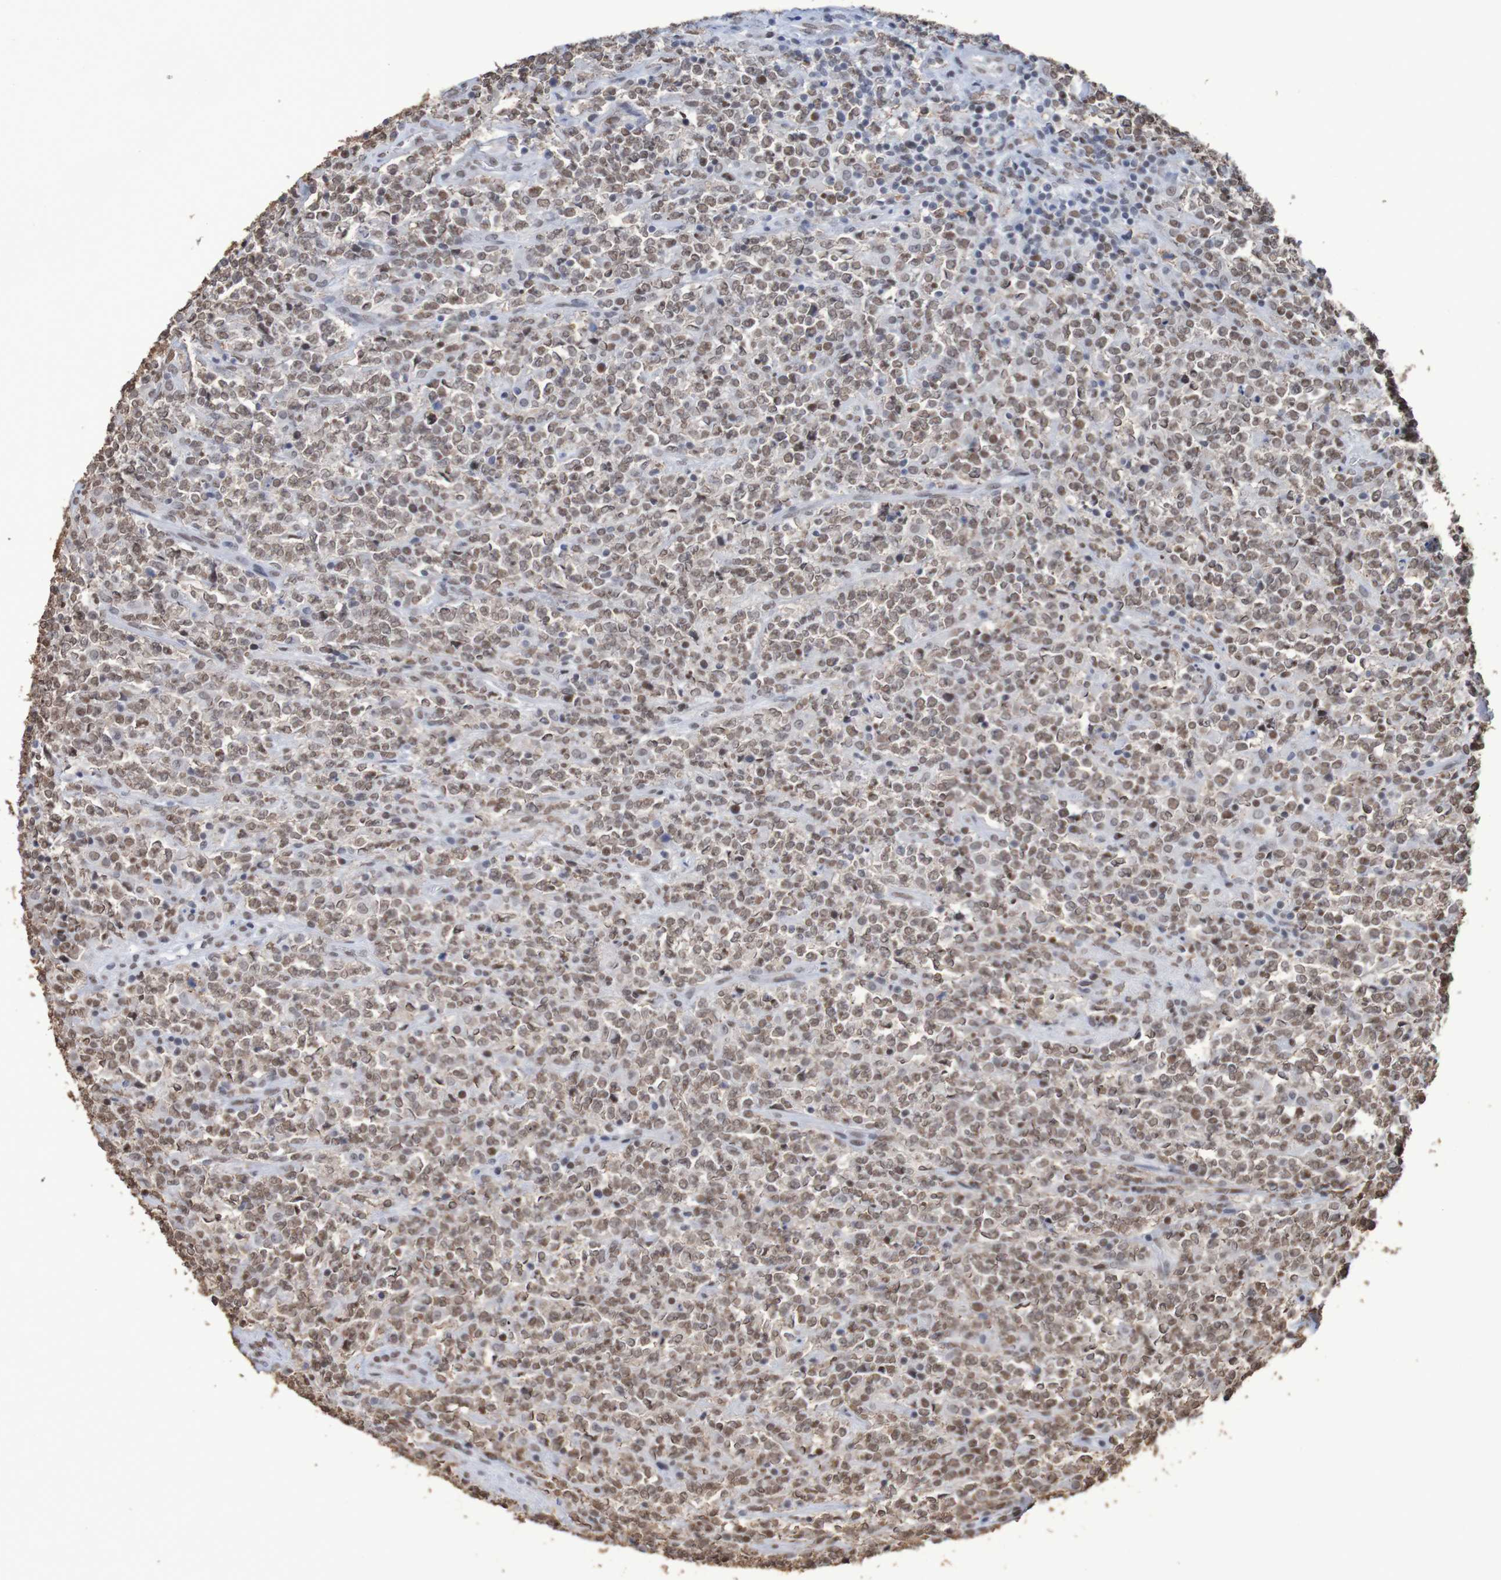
{"staining": {"intensity": "moderate", "quantity": ">75%", "location": "nuclear"}, "tissue": "lymphoma", "cell_type": "Tumor cells", "image_type": "cancer", "snomed": [{"axis": "morphology", "description": "Malignant lymphoma, non-Hodgkin's type, High grade"}, {"axis": "topography", "description": "Soft tissue"}], "caption": "Malignant lymphoma, non-Hodgkin's type (high-grade) was stained to show a protein in brown. There is medium levels of moderate nuclear staining in about >75% of tumor cells.", "gene": "MRTFB", "patient": {"sex": "male", "age": 18}}